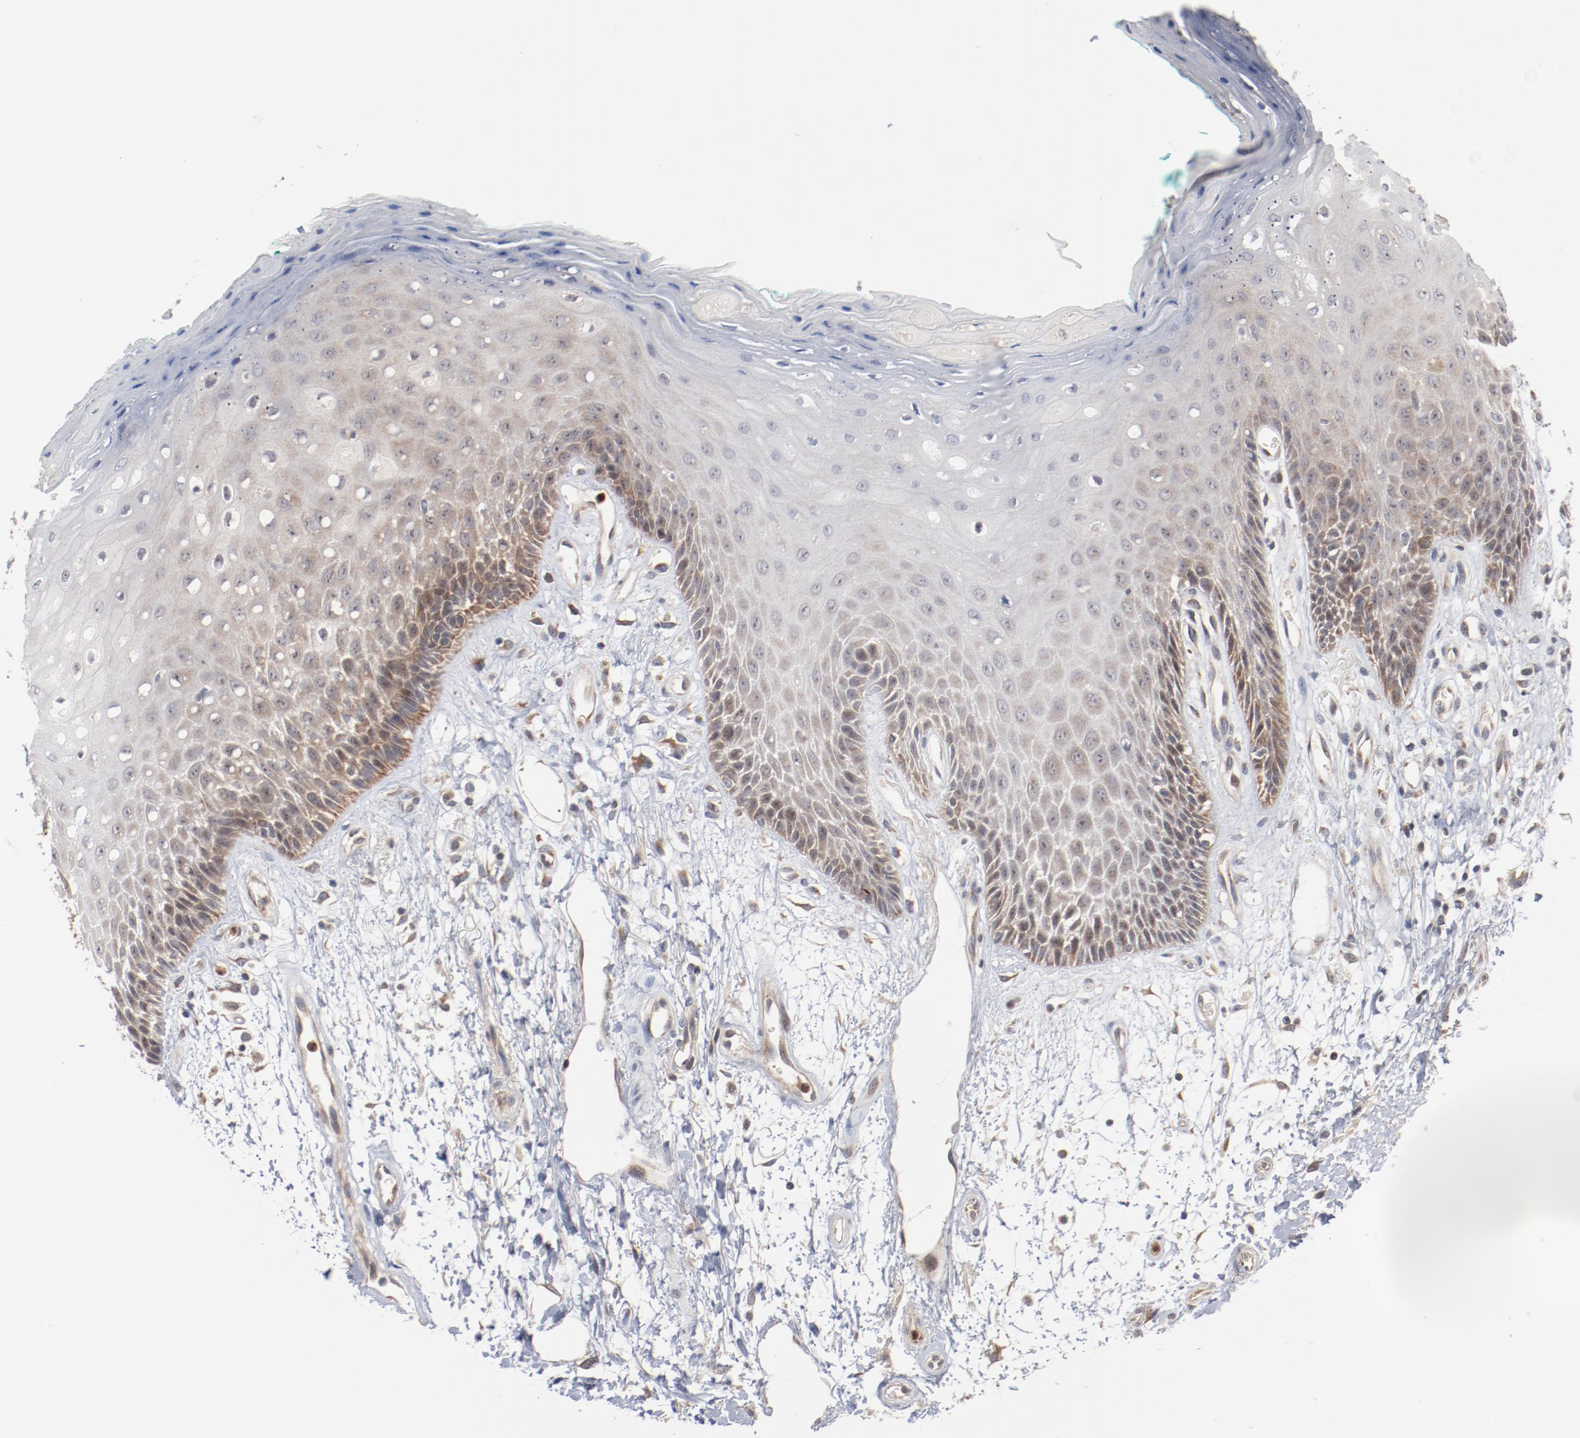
{"staining": {"intensity": "weak", "quantity": "<25%", "location": "cytoplasmic/membranous"}, "tissue": "oral mucosa", "cell_type": "Squamous epithelial cells", "image_type": "normal", "snomed": [{"axis": "morphology", "description": "Normal tissue, NOS"}, {"axis": "morphology", "description": "Squamous cell carcinoma, NOS"}, {"axis": "topography", "description": "Skeletal muscle"}, {"axis": "topography", "description": "Oral tissue"}, {"axis": "topography", "description": "Head-Neck"}], "caption": "Immunohistochemistry micrograph of benign oral mucosa: oral mucosa stained with DAB (3,3'-diaminobenzidine) exhibits no significant protein expression in squamous epithelial cells.", "gene": "RNASE11", "patient": {"sex": "female", "age": 84}}